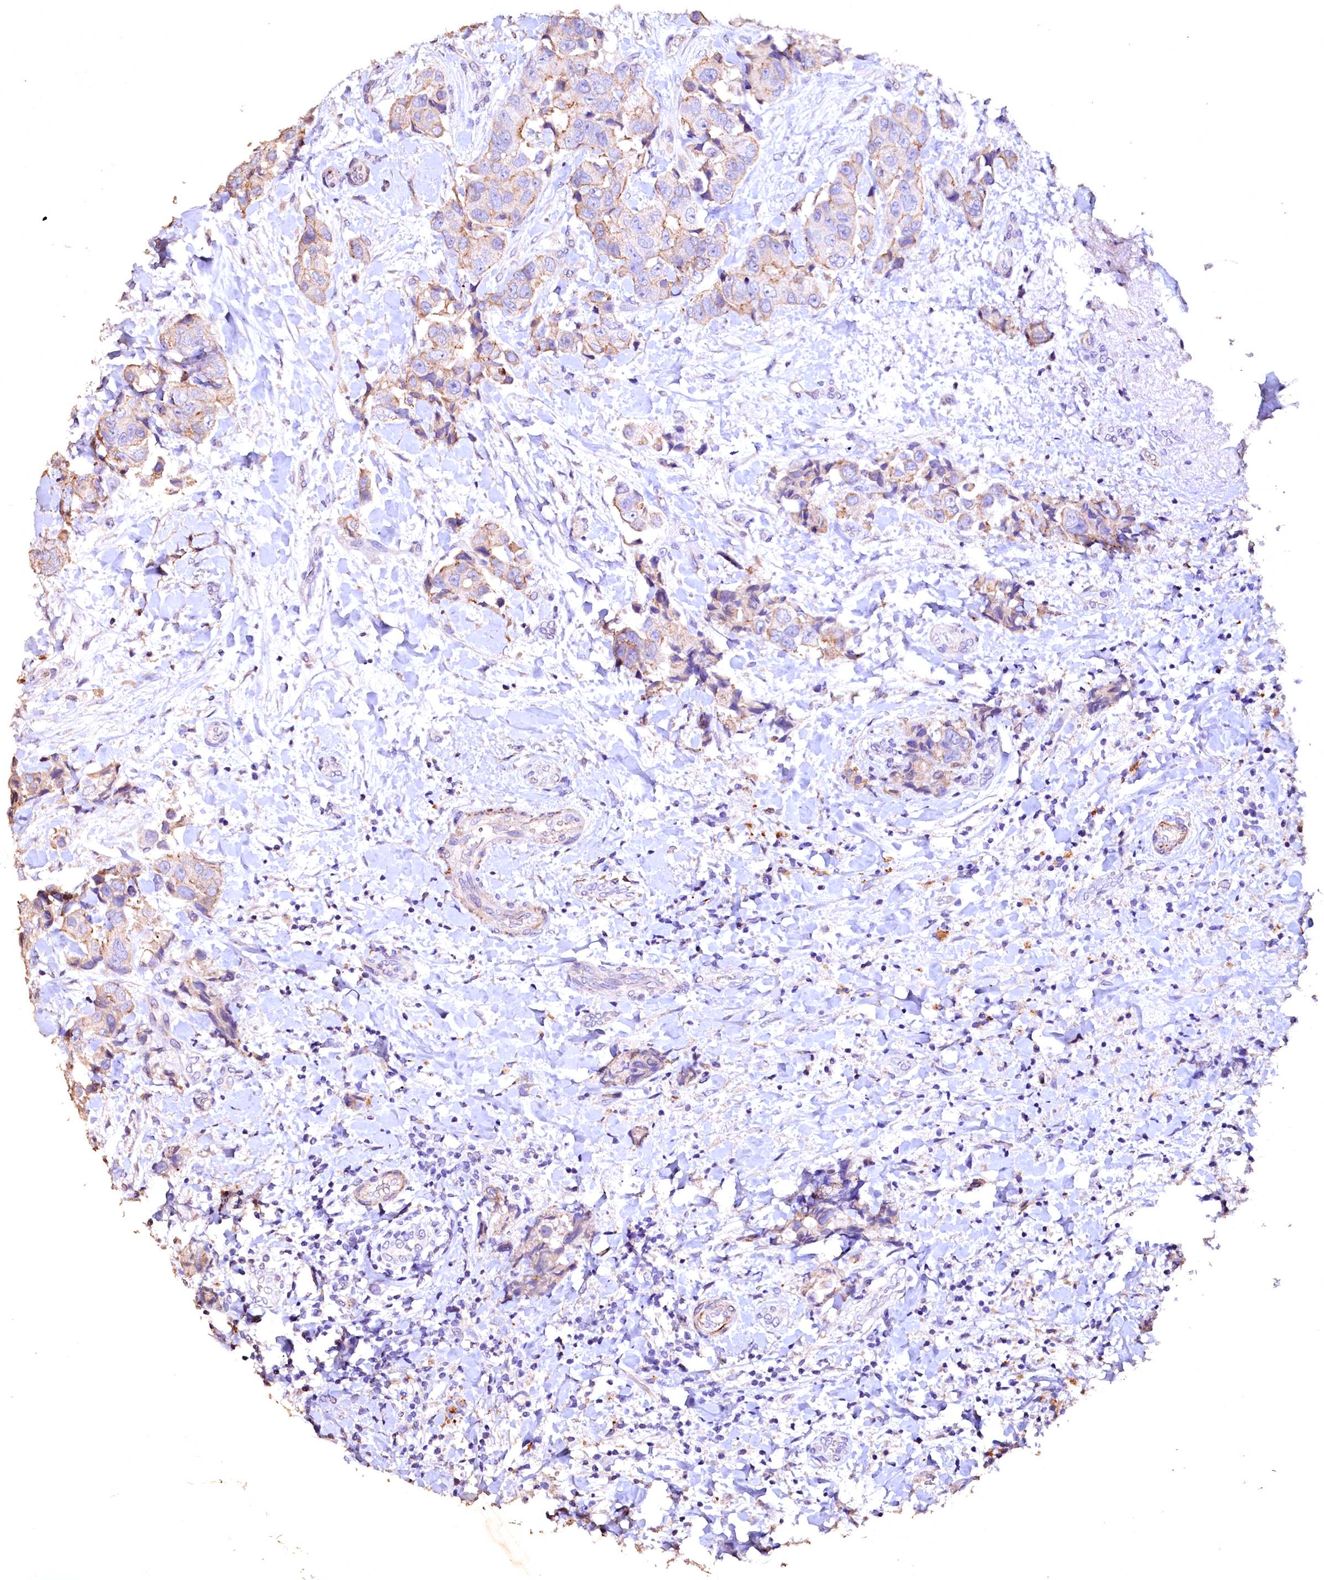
{"staining": {"intensity": "weak", "quantity": "<25%", "location": "cytoplasmic/membranous"}, "tissue": "breast cancer", "cell_type": "Tumor cells", "image_type": "cancer", "snomed": [{"axis": "morphology", "description": "Normal tissue, NOS"}, {"axis": "morphology", "description": "Duct carcinoma"}, {"axis": "topography", "description": "Breast"}], "caption": "Tumor cells are negative for protein expression in human breast cancer (intraductal carcinoma). (DAB (3,3'-diaminobenzidine) immunohistochemistry (IHC), high magnification).", "gene": "VPS36", "patient": {"sex": "female", "age": 62}}